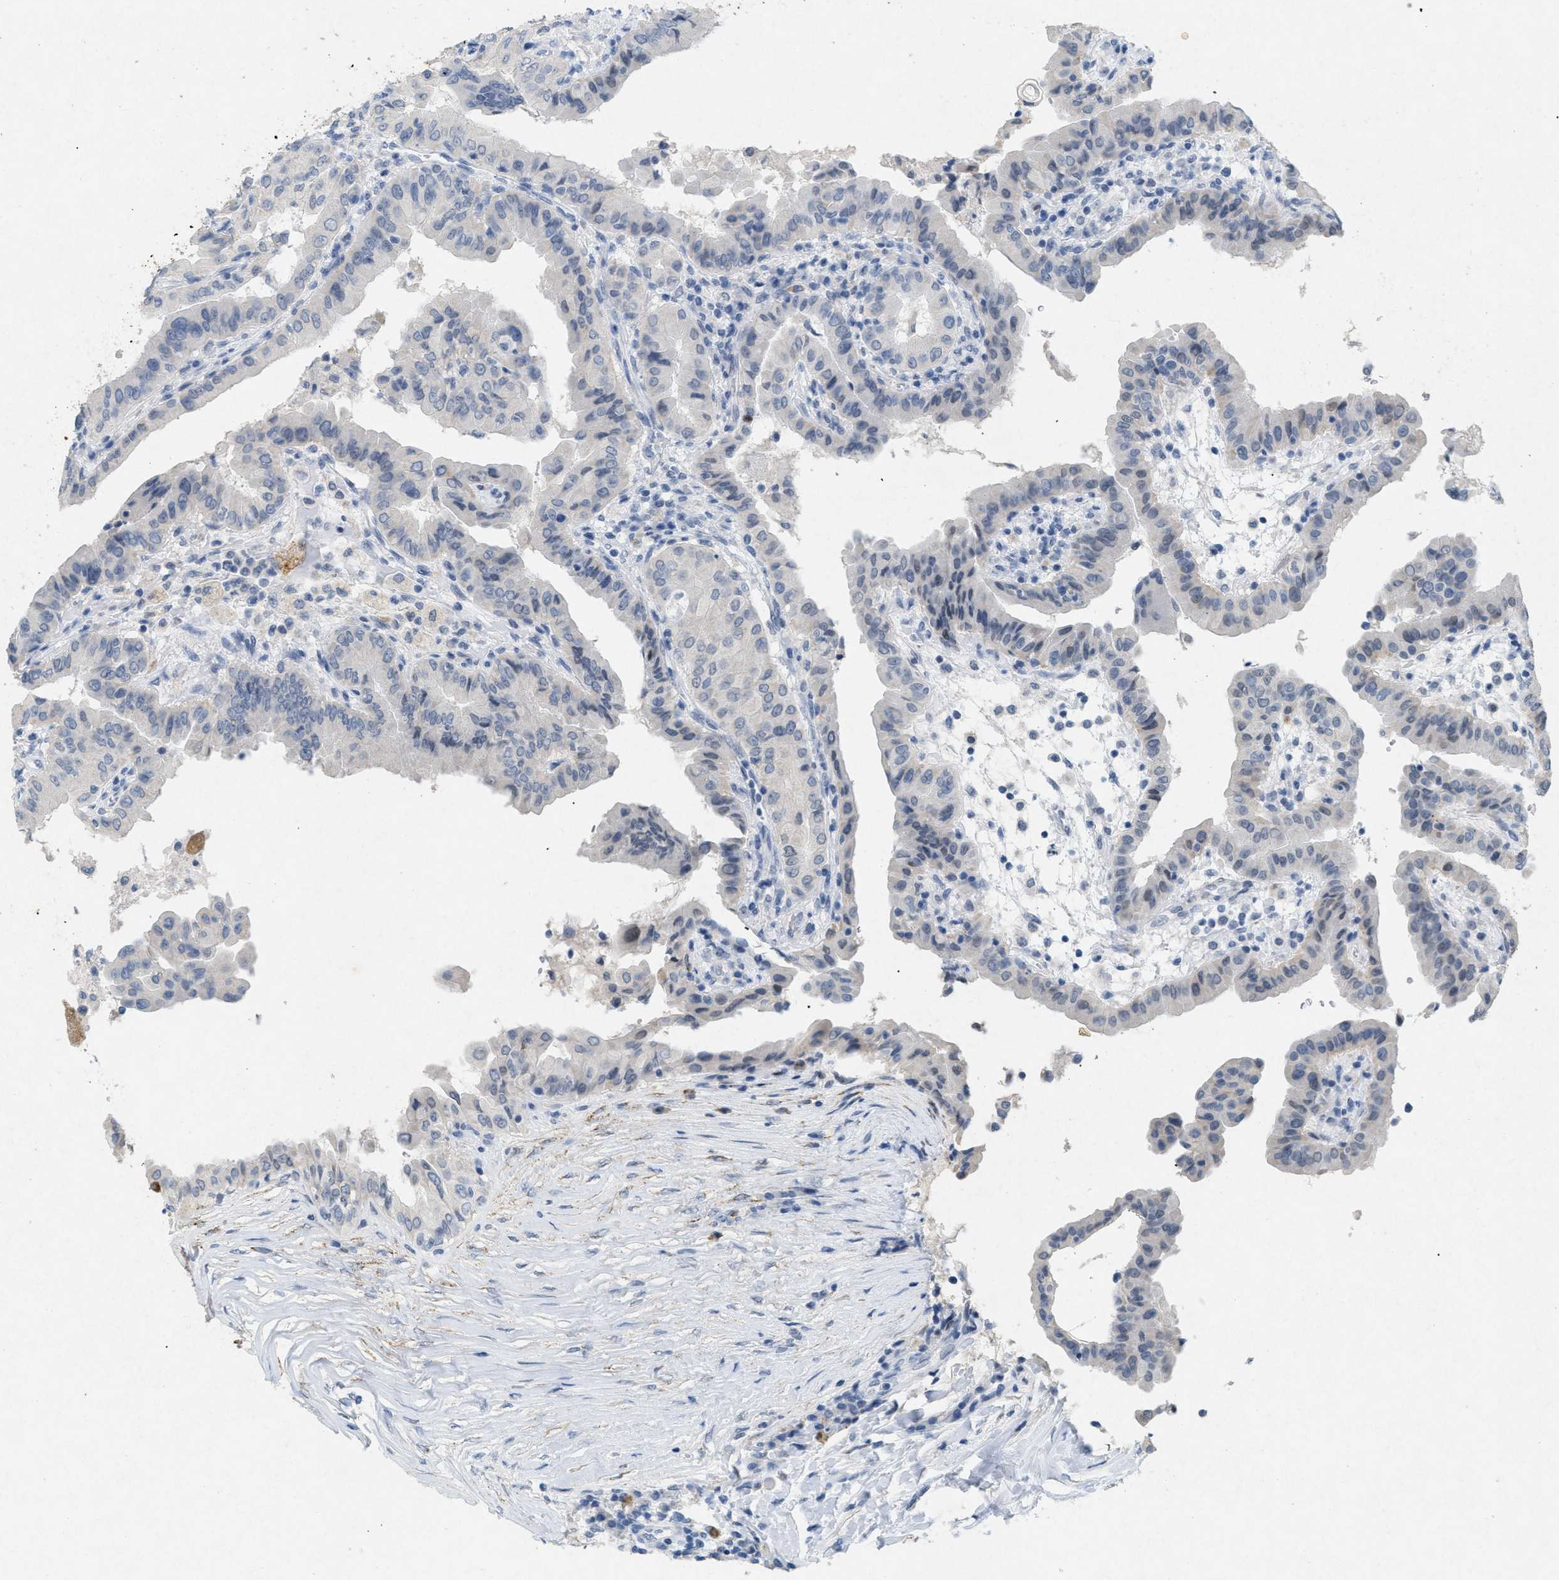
{"staining": {"intensity": "negative", "quantity": "none", "location": "none"}, "tissue": "thyroid cancer", "cell_type": "Tumor cells", "image_type": "cancer", "snomed": [{"axis": "morphology", "description": "Papillary adenocarcinoma, NOS"}, {"axis": "topography", "description": "Thyroid gland"}], "caption": "IHC micrograph of neoplastic tissue: papillary adenocarcinoma (thyroid) stained with DAB (3,3'-diaminobenzidine) demonstrates no significant protein positivity in tumor cells.", "gene": "TASOR", "patient": {"sex": "male", "age": 33}}